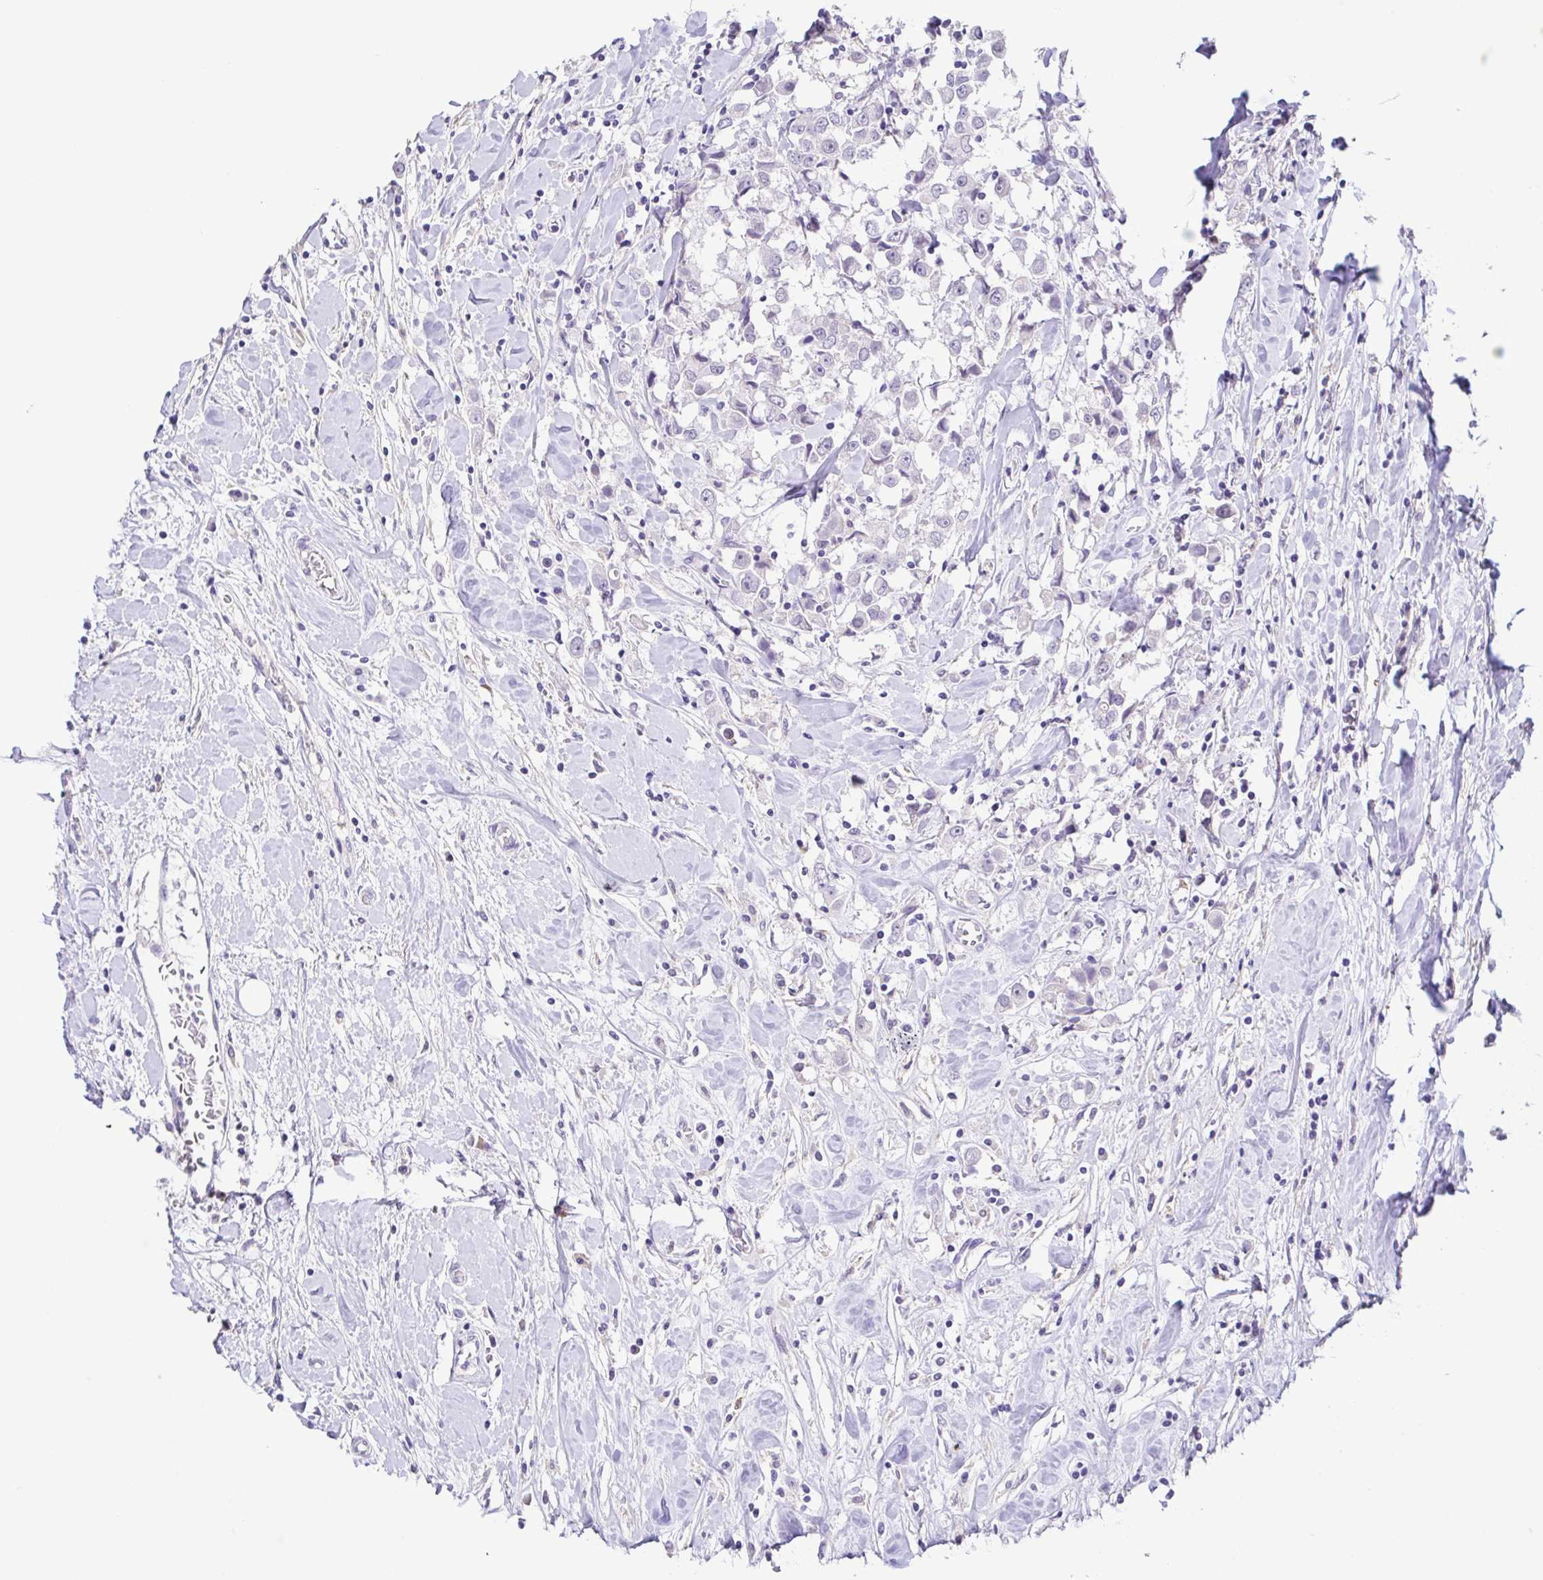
{"staining": {"intensity": "negative", "quantity": "none", "location": "none"}, "tissue": "breast cancer", "cell_type": "Tumor cells", "image_type": "cancer", "snomed": [{"axis": "morphology", "description": "Duct carcinoma"}, {"axis": "topography", "description": "Breast"}], "caption": "Human breast cancer (intraductal carcinoma) stained for a protein using immunohistochemistry (IHC) exhibits no staining in tumor cells.", "gene": "TERT", "patient": {"sex": "female", "age": 61}}